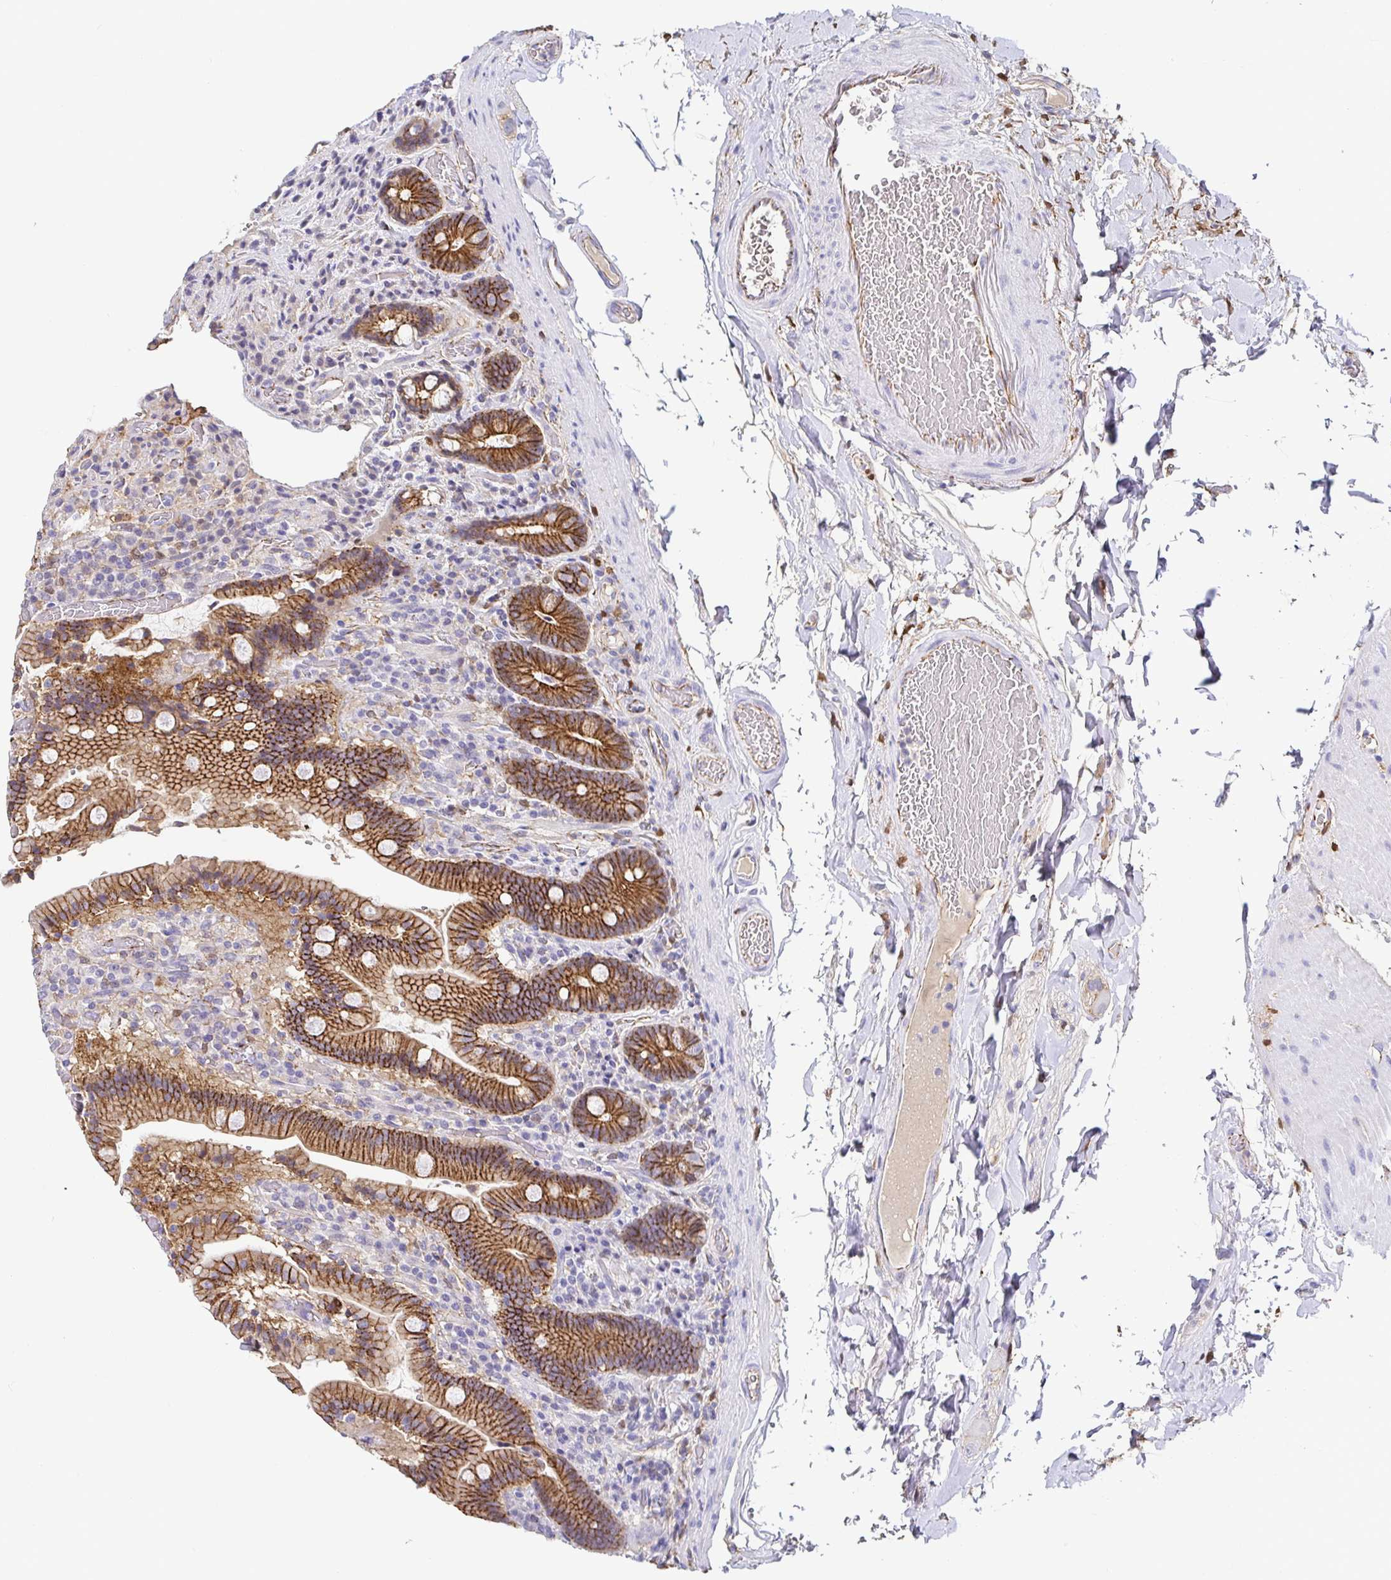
{"staining": {"intensity": "strong", "quantity": ">75%", "location": "cytoplasmic/membranous"}, "tissue": "duodenum", "cell_type": "Glandular cells", "image_type": "normal", "snomed": [{"axis": "morphology", "description": "Normal tissue, NOS"}, {"axis": "topography", "description": "Duodenum"}], "caption": "IHC image of unremarkable human duodenum stained for a protein (brown), which exhibits high levels of strong cytoplasmic/membranous staining in approximately >75% of glandular cells.", "gene": "PIWIL3", "patient": {"sex": "female", "age": 62}}